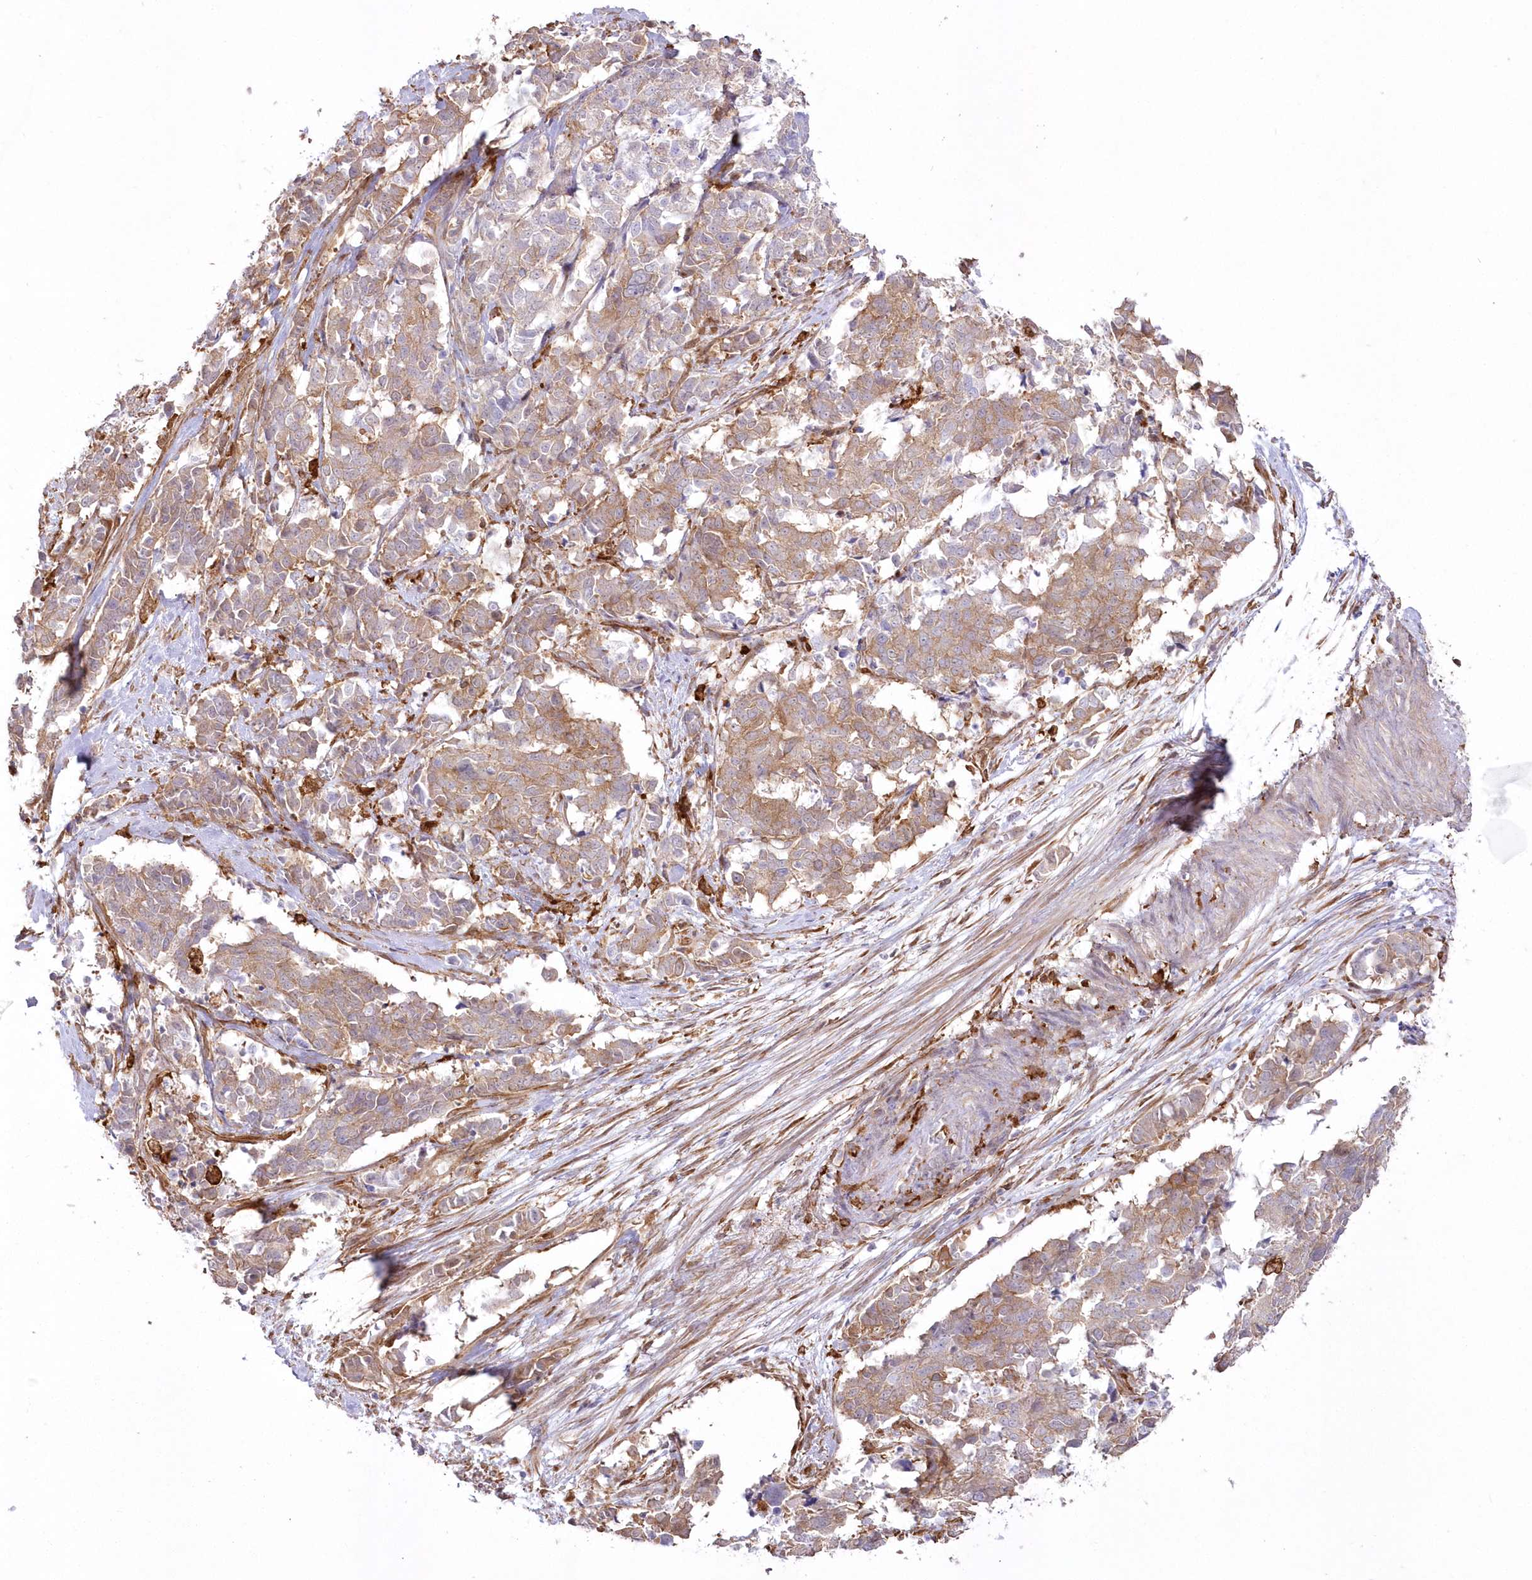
{"staining": {"intensity": "moderate", "quantity": ">75%", "location": "cytoplasmic/membranous"}, "tissue": "cervical cancer", "cell_type": "Tumor cells", "image_type": "cancer", "snomed": [{"axis": "morphology", "description": "Normal tissue, NOS"}, {"axis": "morphology", "description": "Squamous cell carcinoma, NOS"}, {"axis": "topography", "description": "Cervix"}], "caption": "Protein staining of squamous cell carcinoma (cervical) tissue shows moderate cytoplasmic/membranous staining in about >75% of tumor cells. (DAB = brown stain, brightfield microscopy at high magnification).", "gene": "SH3PXD2B", "patient": {"sex": "female", "age": 35}}